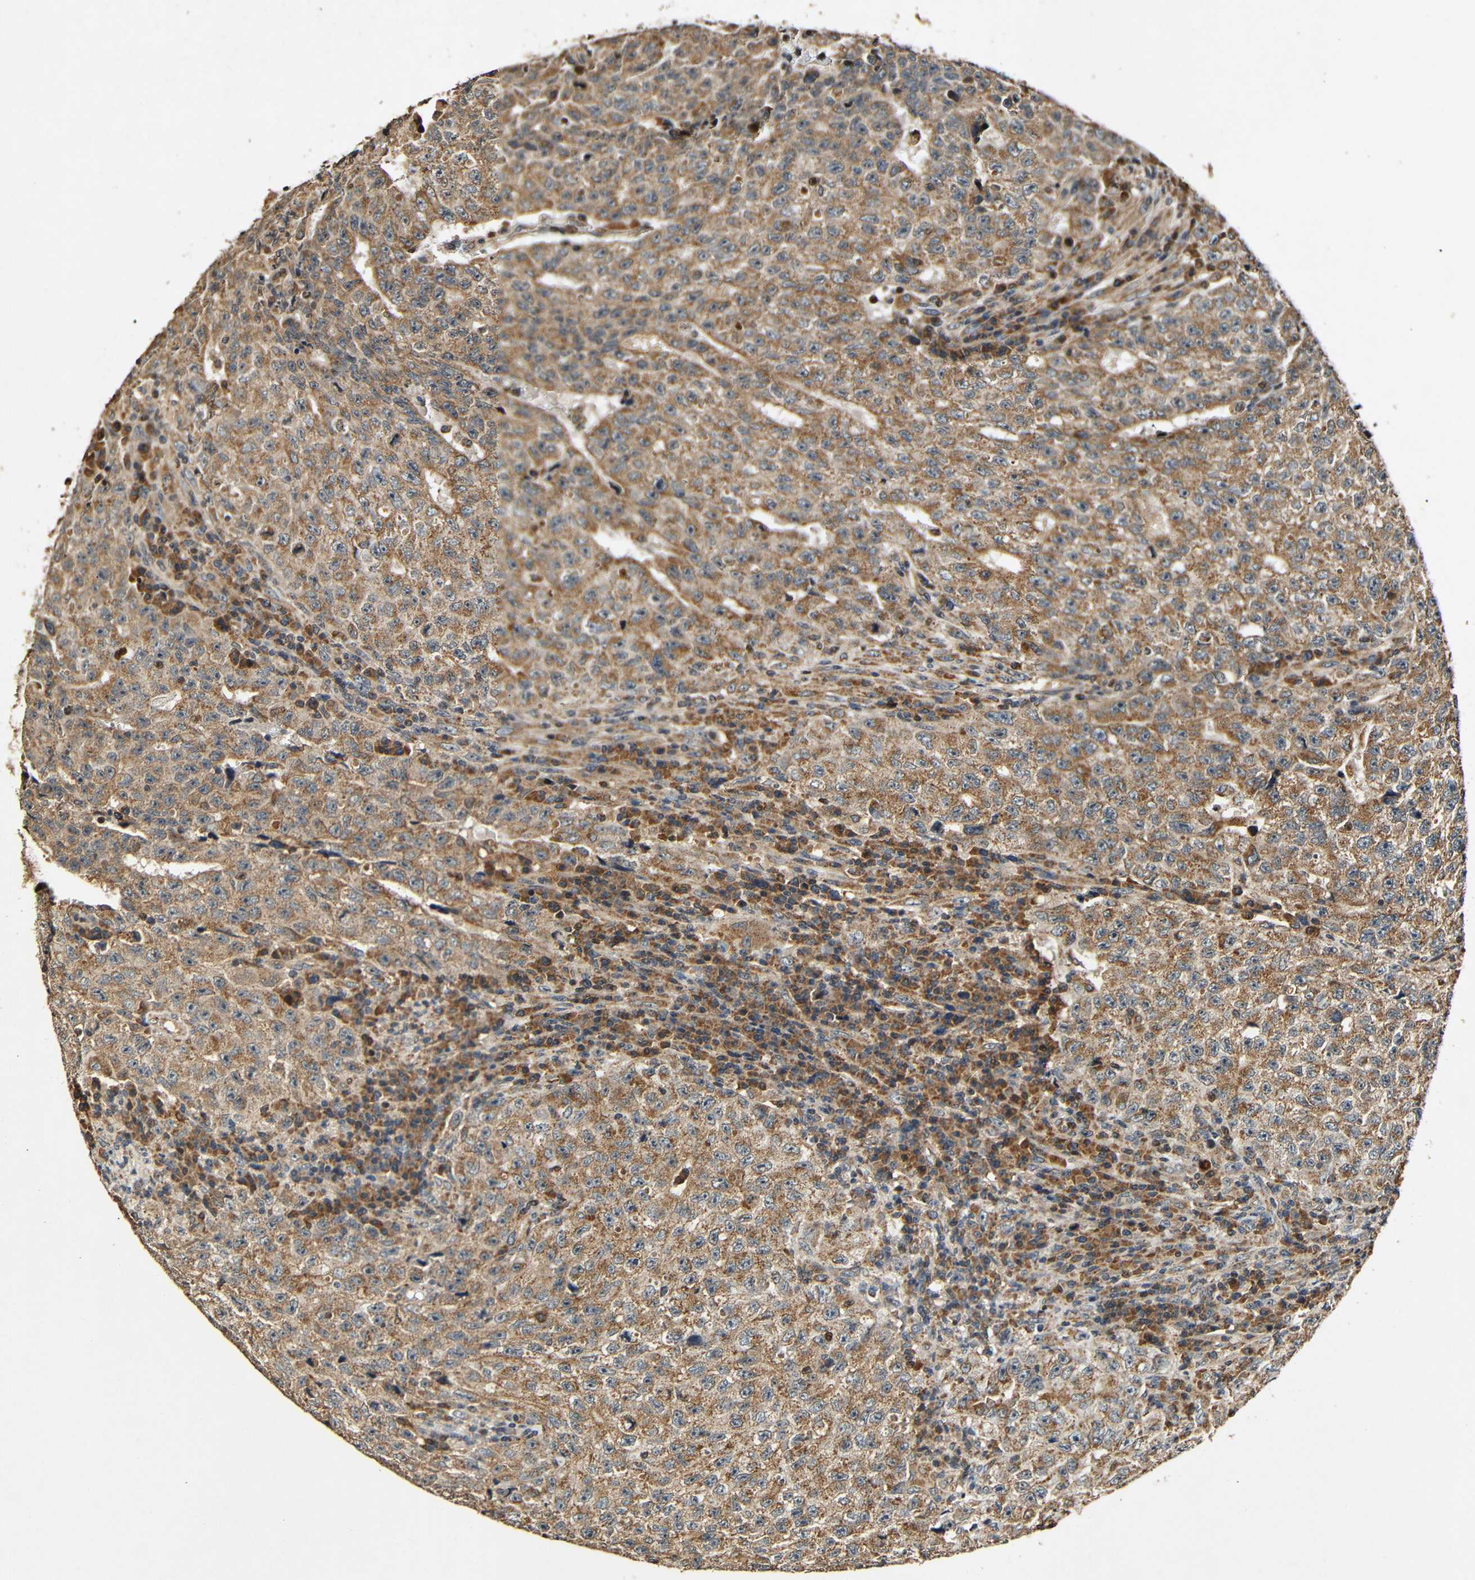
{"staining": {"intensity": "moderate", "quantity": ">75%", "location": "cytoplasmic/membranous"}, "tissue": "testis cancer", "cell_type": "Tumor cells", "image_type": "cancer", "snomed": [{"axis": "morphology", "description": "Necrosis, NOS"}, {"axis": "morphology", "description": "Carcinoma, Embryonal, NOS"}, {"axis": "topography", "description": "Testis"}], "caption": "This is an image of IHC staining of testis cancer (embryonal carcinoma), which shows moderate staining in the cytoplasmic/membranous of tumor cells.", "gene": "KAZALD1", "patient": {"sex": "male", "age": 19}}